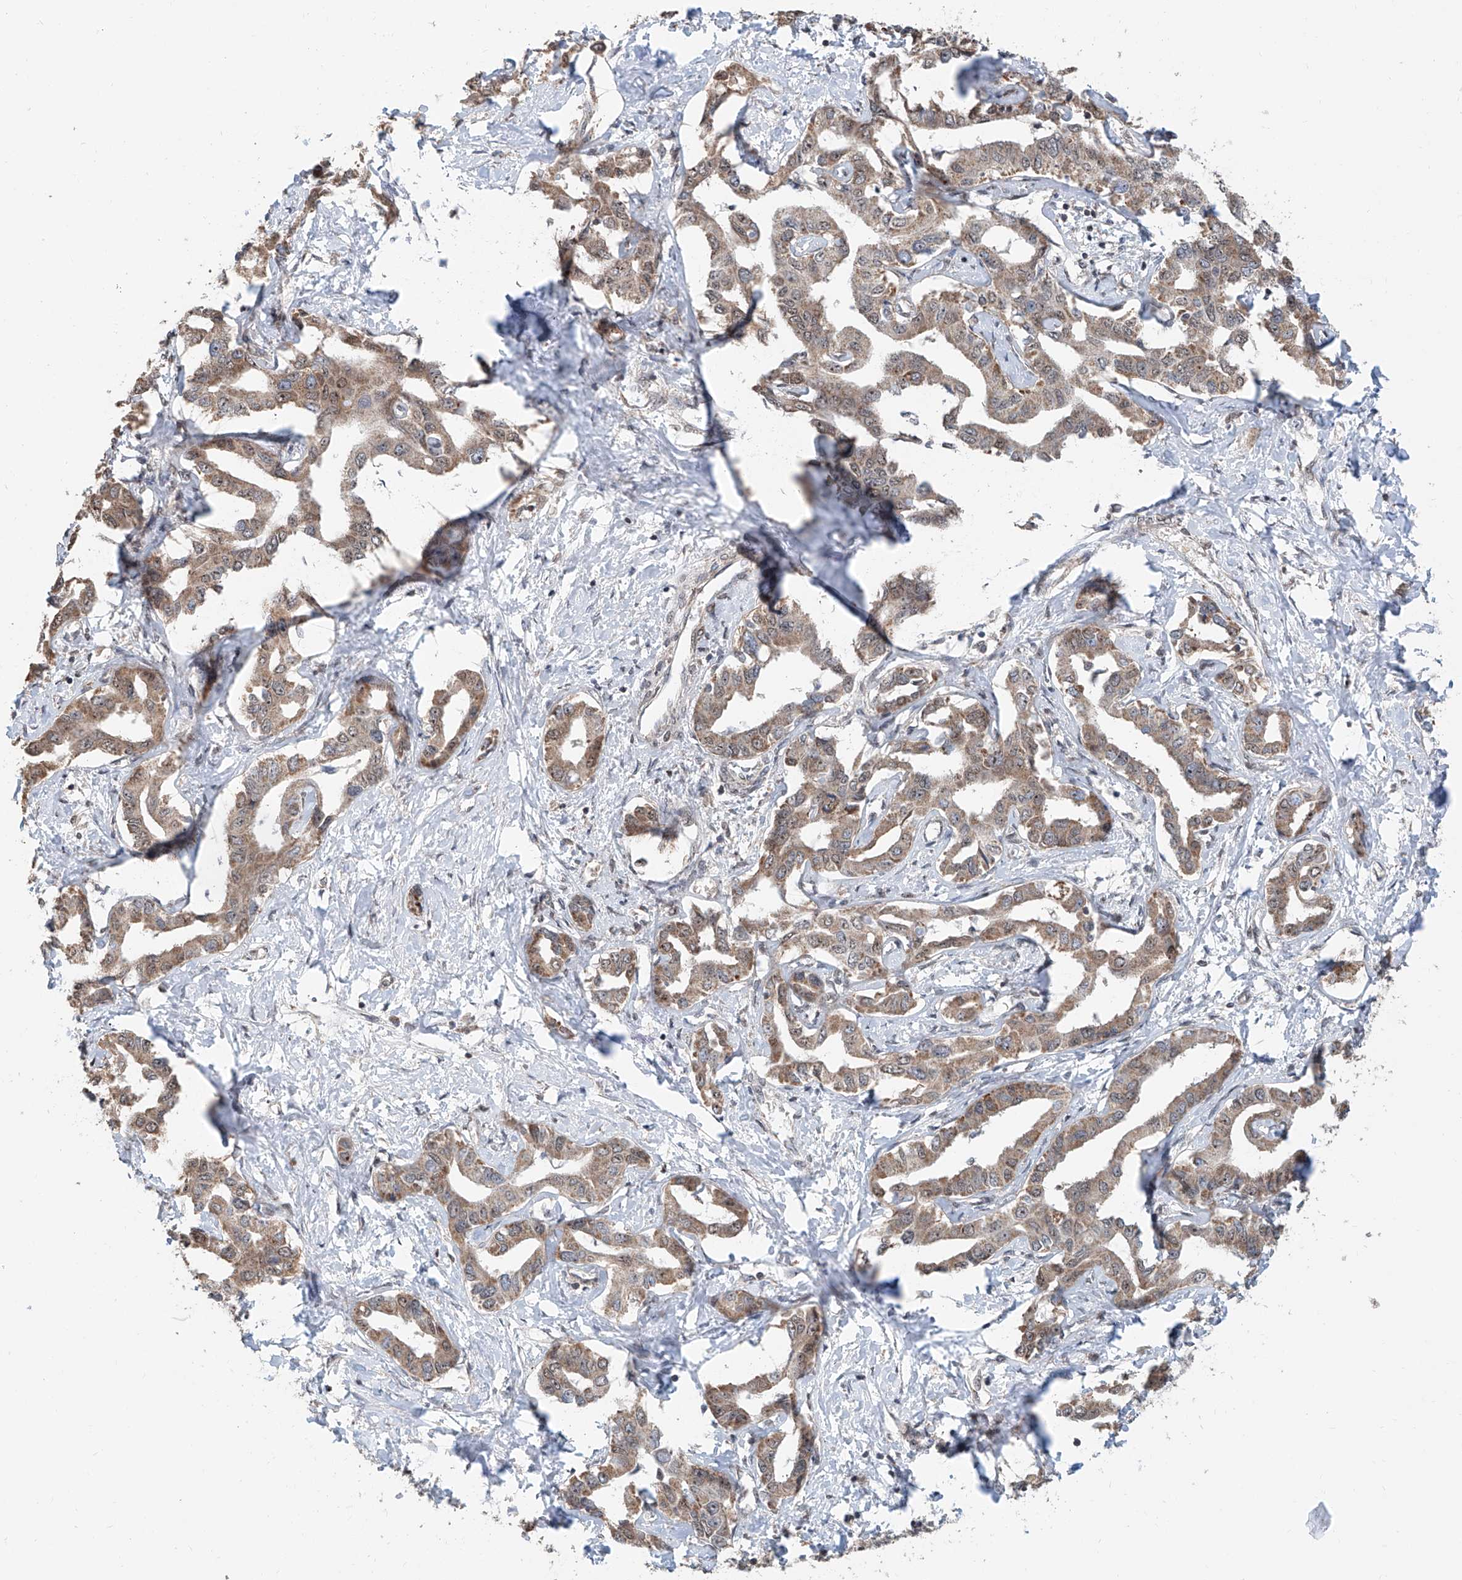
{"staining": {"intensity": "moderate", "quantity": ">75%", "location": "cytoplasmic/membranous"}, "tissue": "liver cancer", "cell_type": "Tumor cells", "image_type": "cancer", "snomed": [{"axis": "morphology", "description": "Cholangiocarcinoma"}, {"axis": "topography", "description": "Liver"}], "caption": "DAB immunohistochemical staining of liver cancer demonstrates moderate cytoplasmic/membranous protein positivity in about >75% of tumor cells. Ihc stains the protein of interest in brown and the nuclei are stained blue.", "gene": "SDE2", "patient": {"sex": "male", "age": 59}}